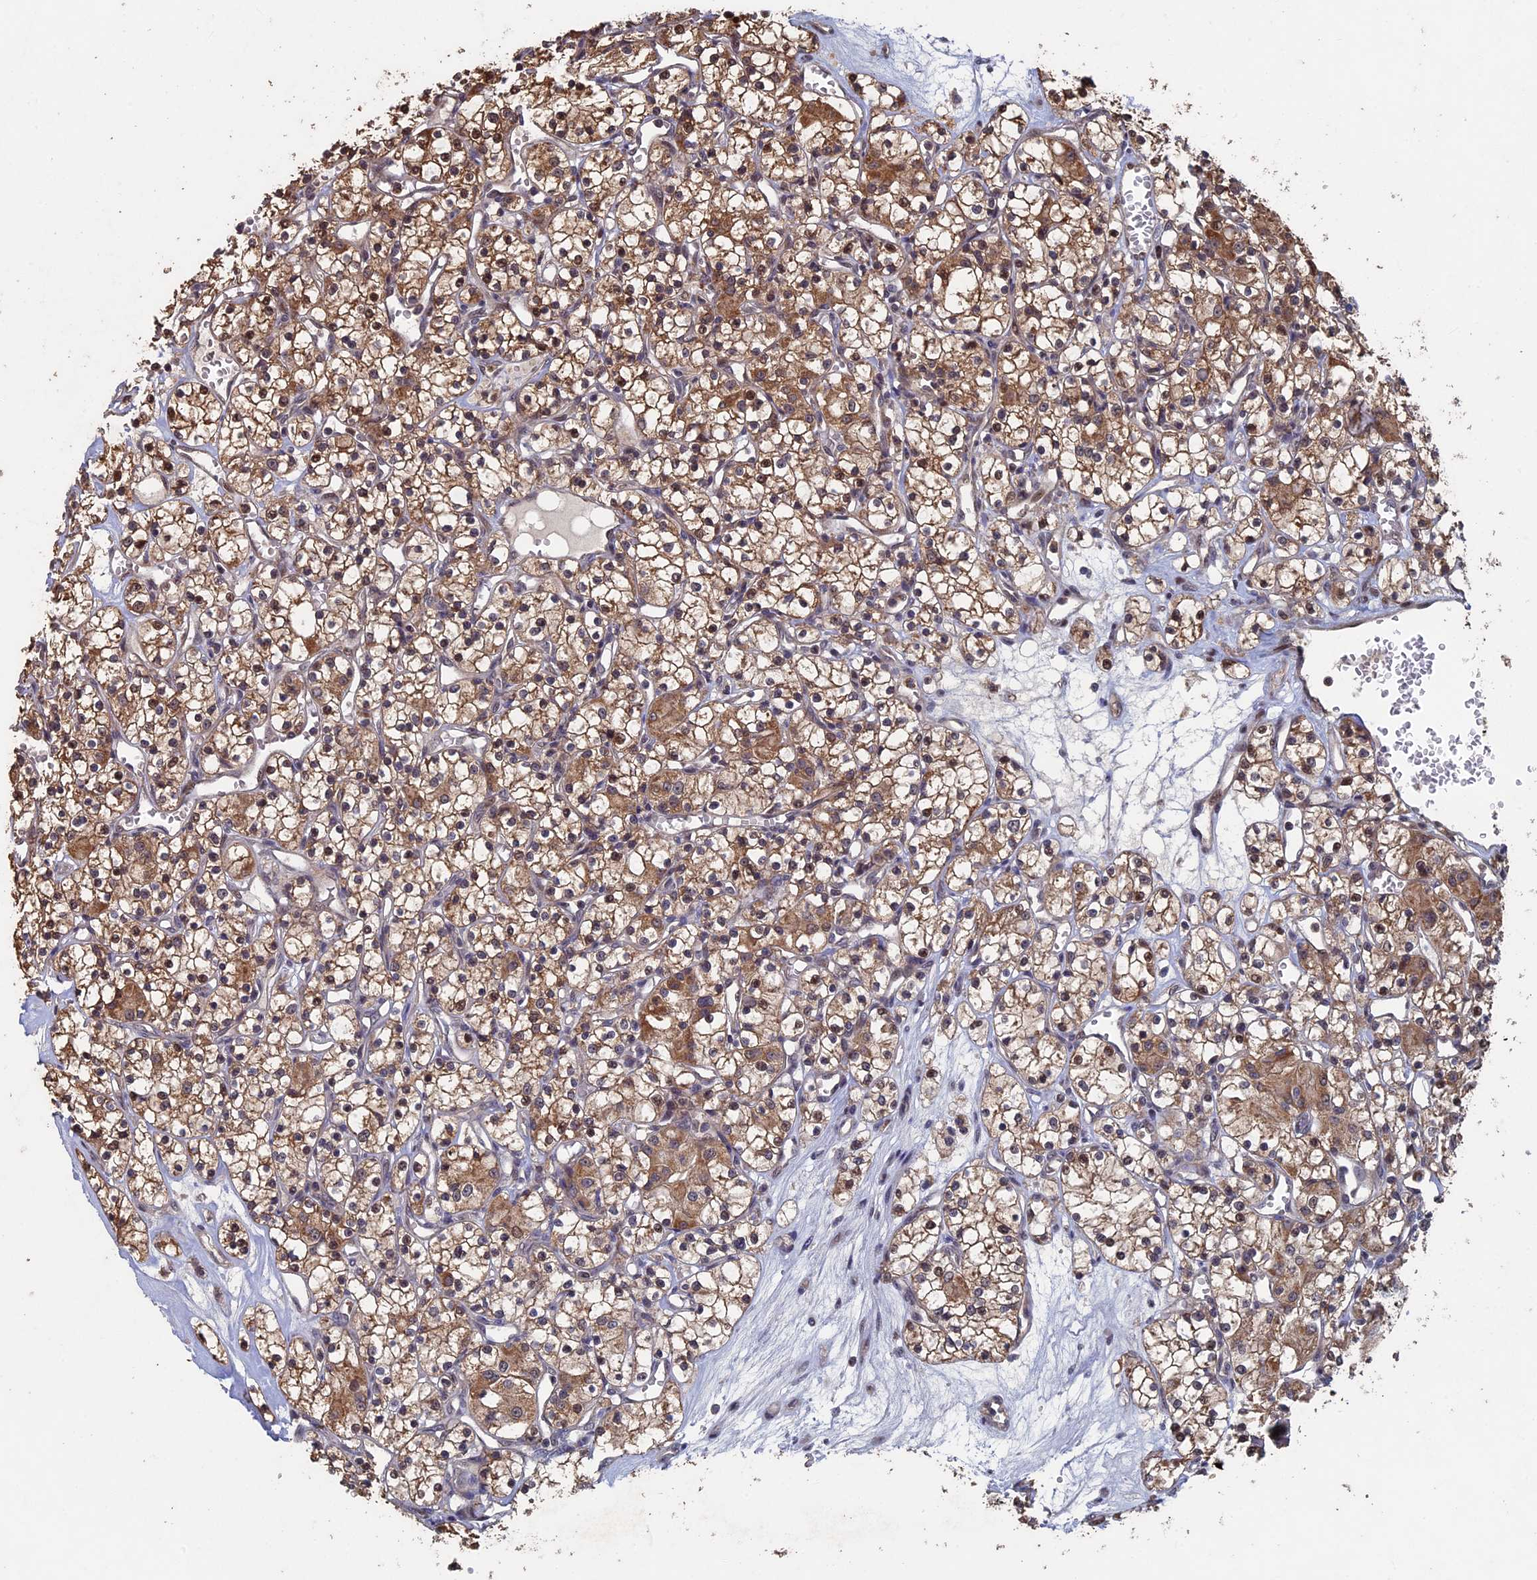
{"staining": {"intensity": "moderate", "quantity": "25%-75%", "location": "cytoplasmic/membranous,nuclear"}, "tissue": "renal cancer", "cell_type": "Tumor cells", "image_type": "cancer", "snomed": [{"axis": "morphology", "description": "Adenocarcinoma, NOS"}, {"axis": "topography", "description": "Kidney"}], "caption": "Protein staining of renal cancer tissue exhibits moderate cytoplasmic/membranous and nuclear expression in about 25%-75% of tumor cells.", "gene": "KIAA1328", "patient": {"sex": "female", "age": 59}}